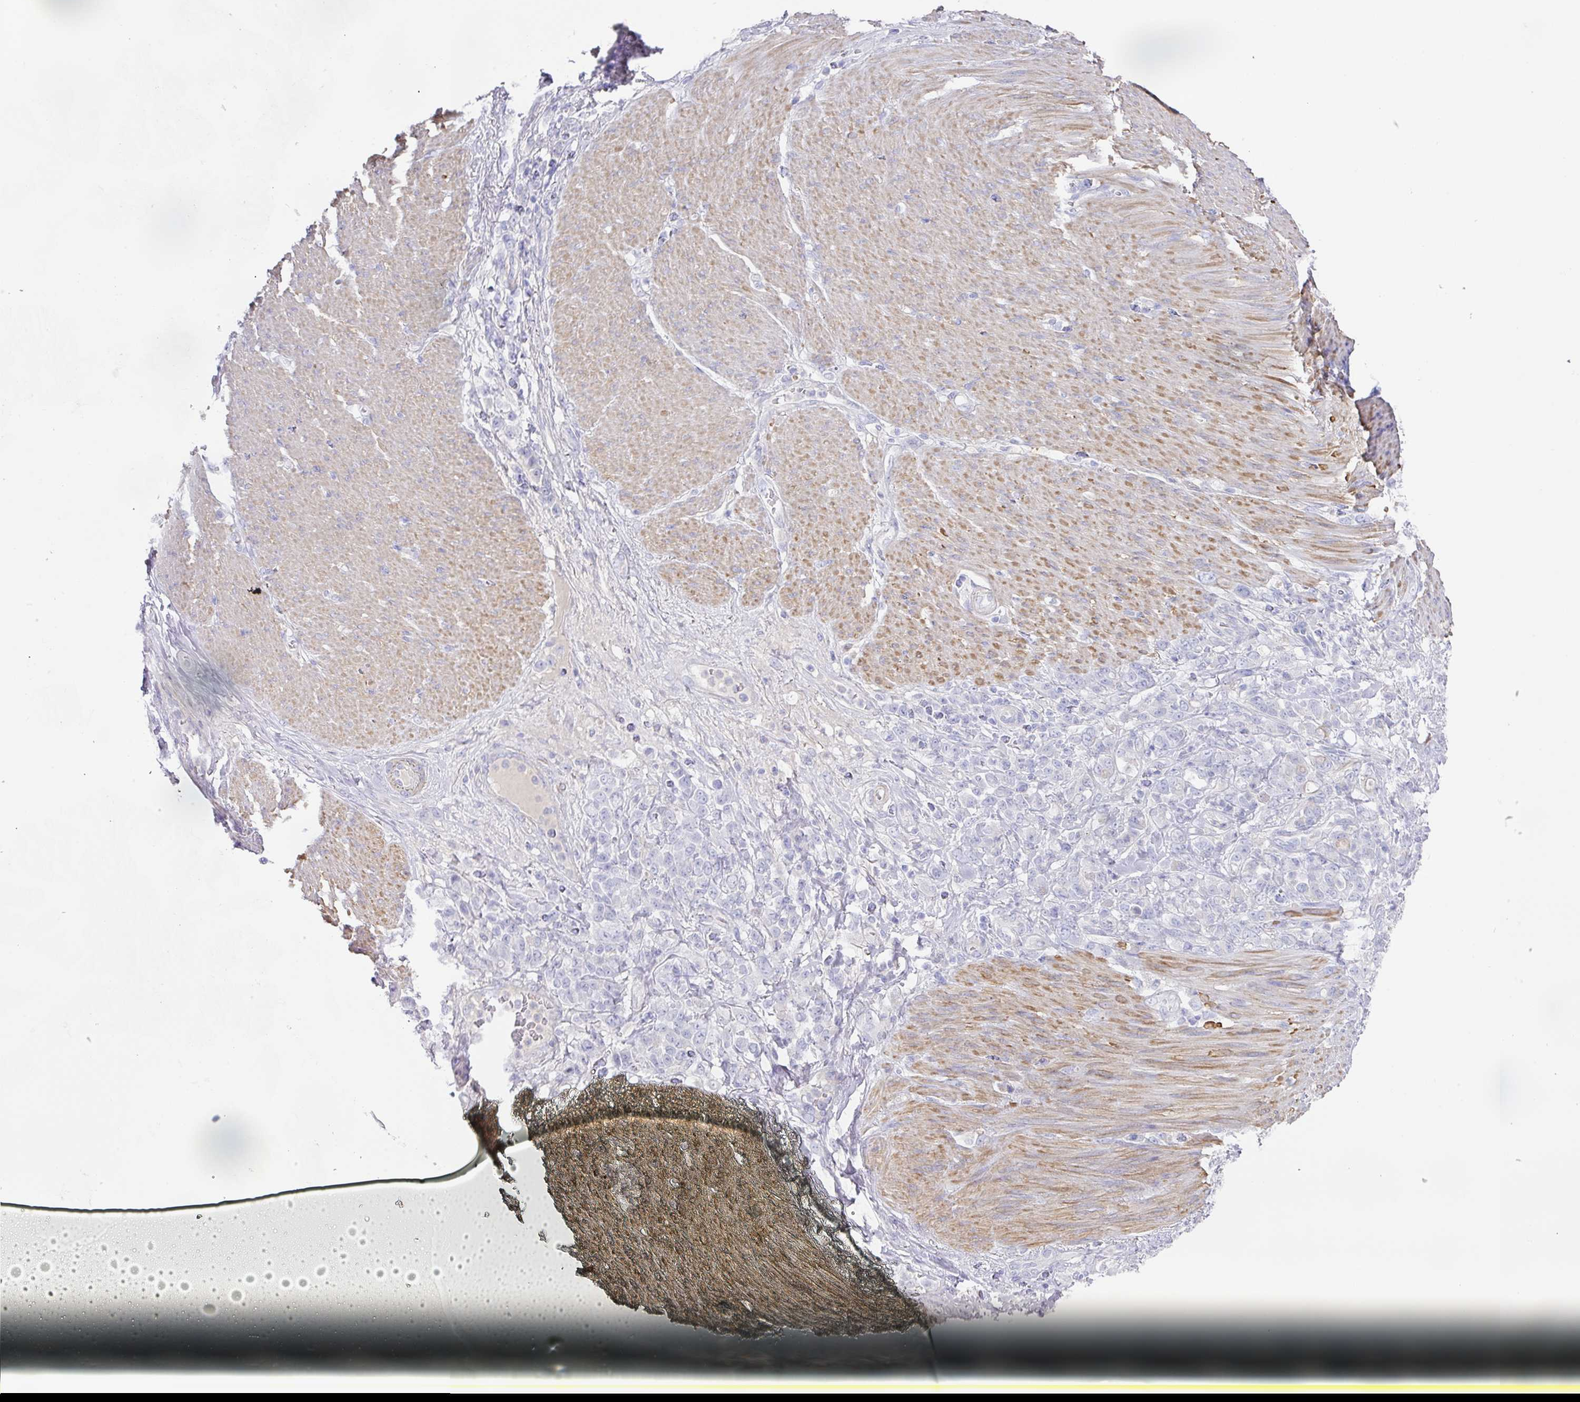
{"staining": {"intensity": "negative", "quantity": "none", "location": "none"}, "tissue": "stomach cancer", "cell_type": "Tumor cells", "image_type": "cancer", "snomed": [{"axis": "morphology", "description": "Adenocarcinoma, NOS"}, {"axis": "topography", "description": "Stomach"}], "caption": "This is an immunohistochemistry histopathology image of human stomach cancer. There is no positivity in tumor cells.", "gene": "TARM1", "patient": {"sex": "female", "age": 79}}